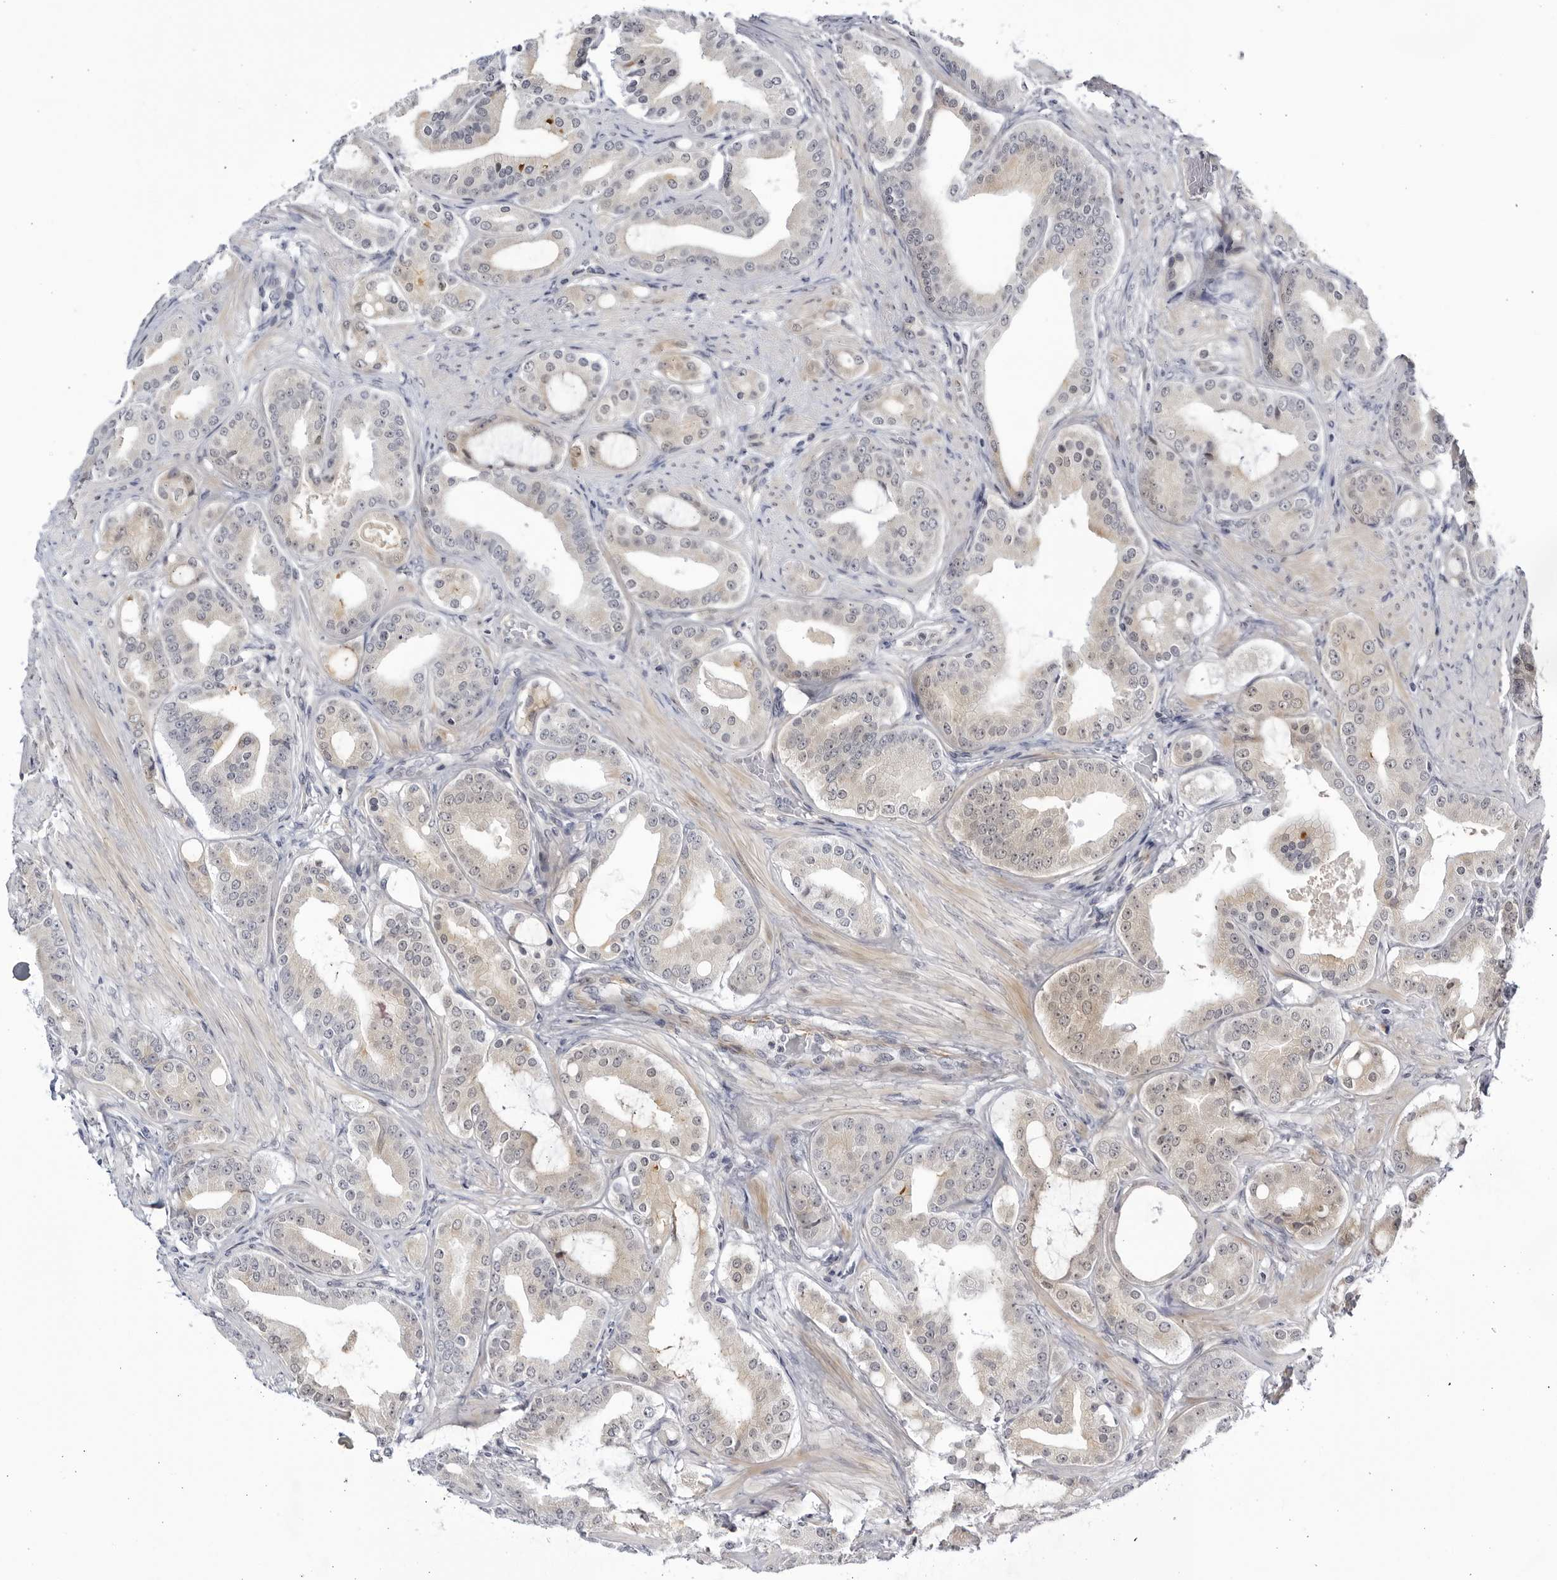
{"staining": {"intensity": "weak", "quantity": "25%-75%", "location": "cytoplasmic/membranous"}, "tissue": "prostate cancer", "cell_type": "Tumor cells", "image_type": "cancer", "snomed": [{"axis": "morphology", "description": "Adenocarcinoma, High grade"}, {"axis": "topography", "description": "Prostate"}], "caption": "There is low levels of weak cytoplasmic/membranous staining in tumor cells of prostate adenocarcinoma (high-grade), as demonstrated by immunohistochemical staining (brown color).", "gene": "CNBD1", "patient": {"sex": "male", "age": 60}}